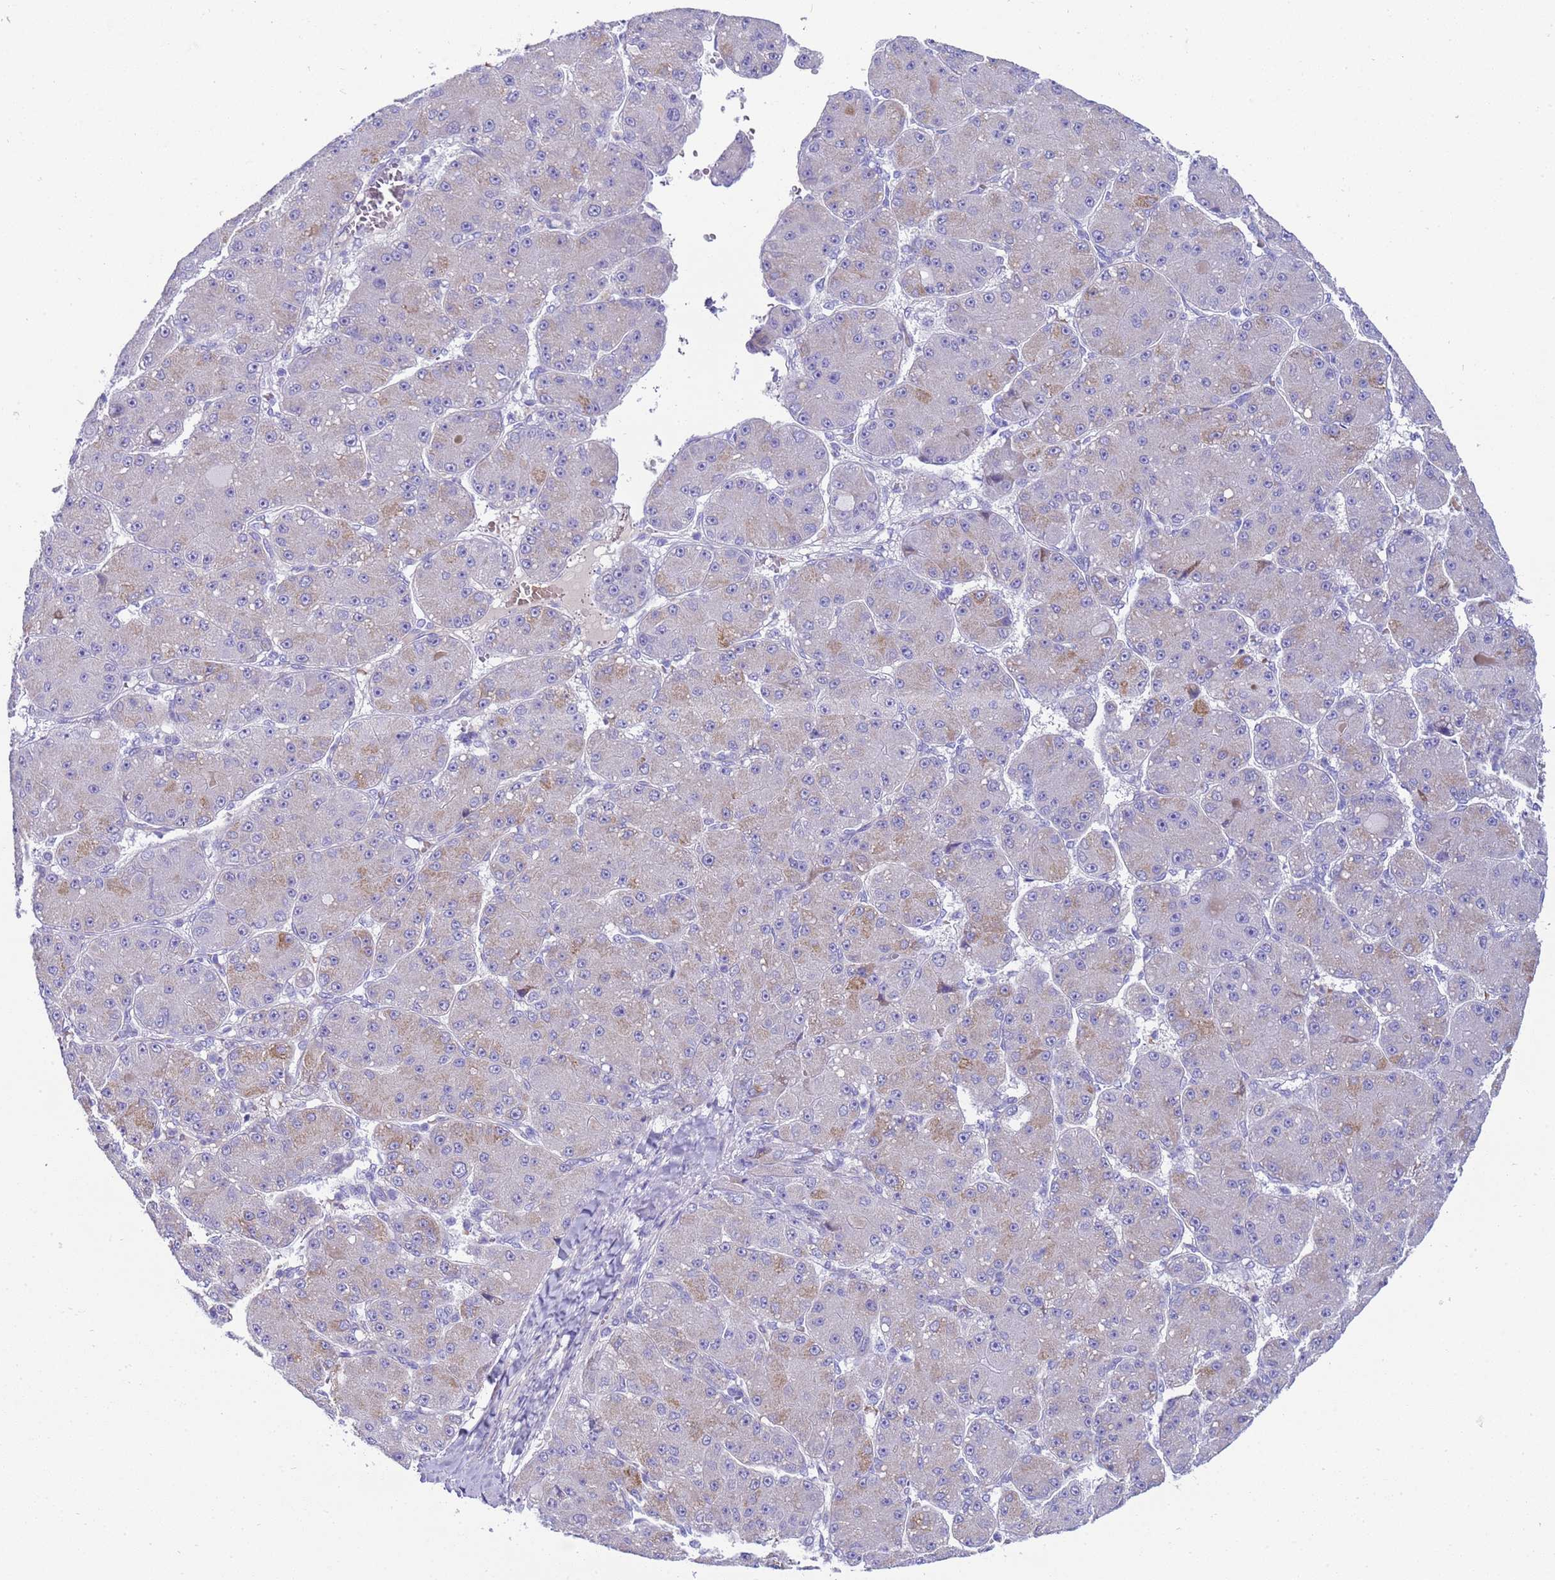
{"staining": {"intensity": "weak", "quantity": "<25%", "location": "cytoplasmic/membranous"}, "tissue": "liver cancer", "cell_type": "Tumor cells", "image_type": "cancer", "snomed": [{"axis": "morphology", "description": "Carcinoma, Hepatocellular, NOS"}, {"axis": "topography", "description": "Liver"}], "caption": "DAB immunohistochemical staining of liver hepatocellular carcinoma shows no significant expression in tumor cells. (Immunohistochemistry (ihc), brightfield microscopy, high magnification).", "gene": "RIPPLY2", "patient": {"sex": "male", "age": 67}}